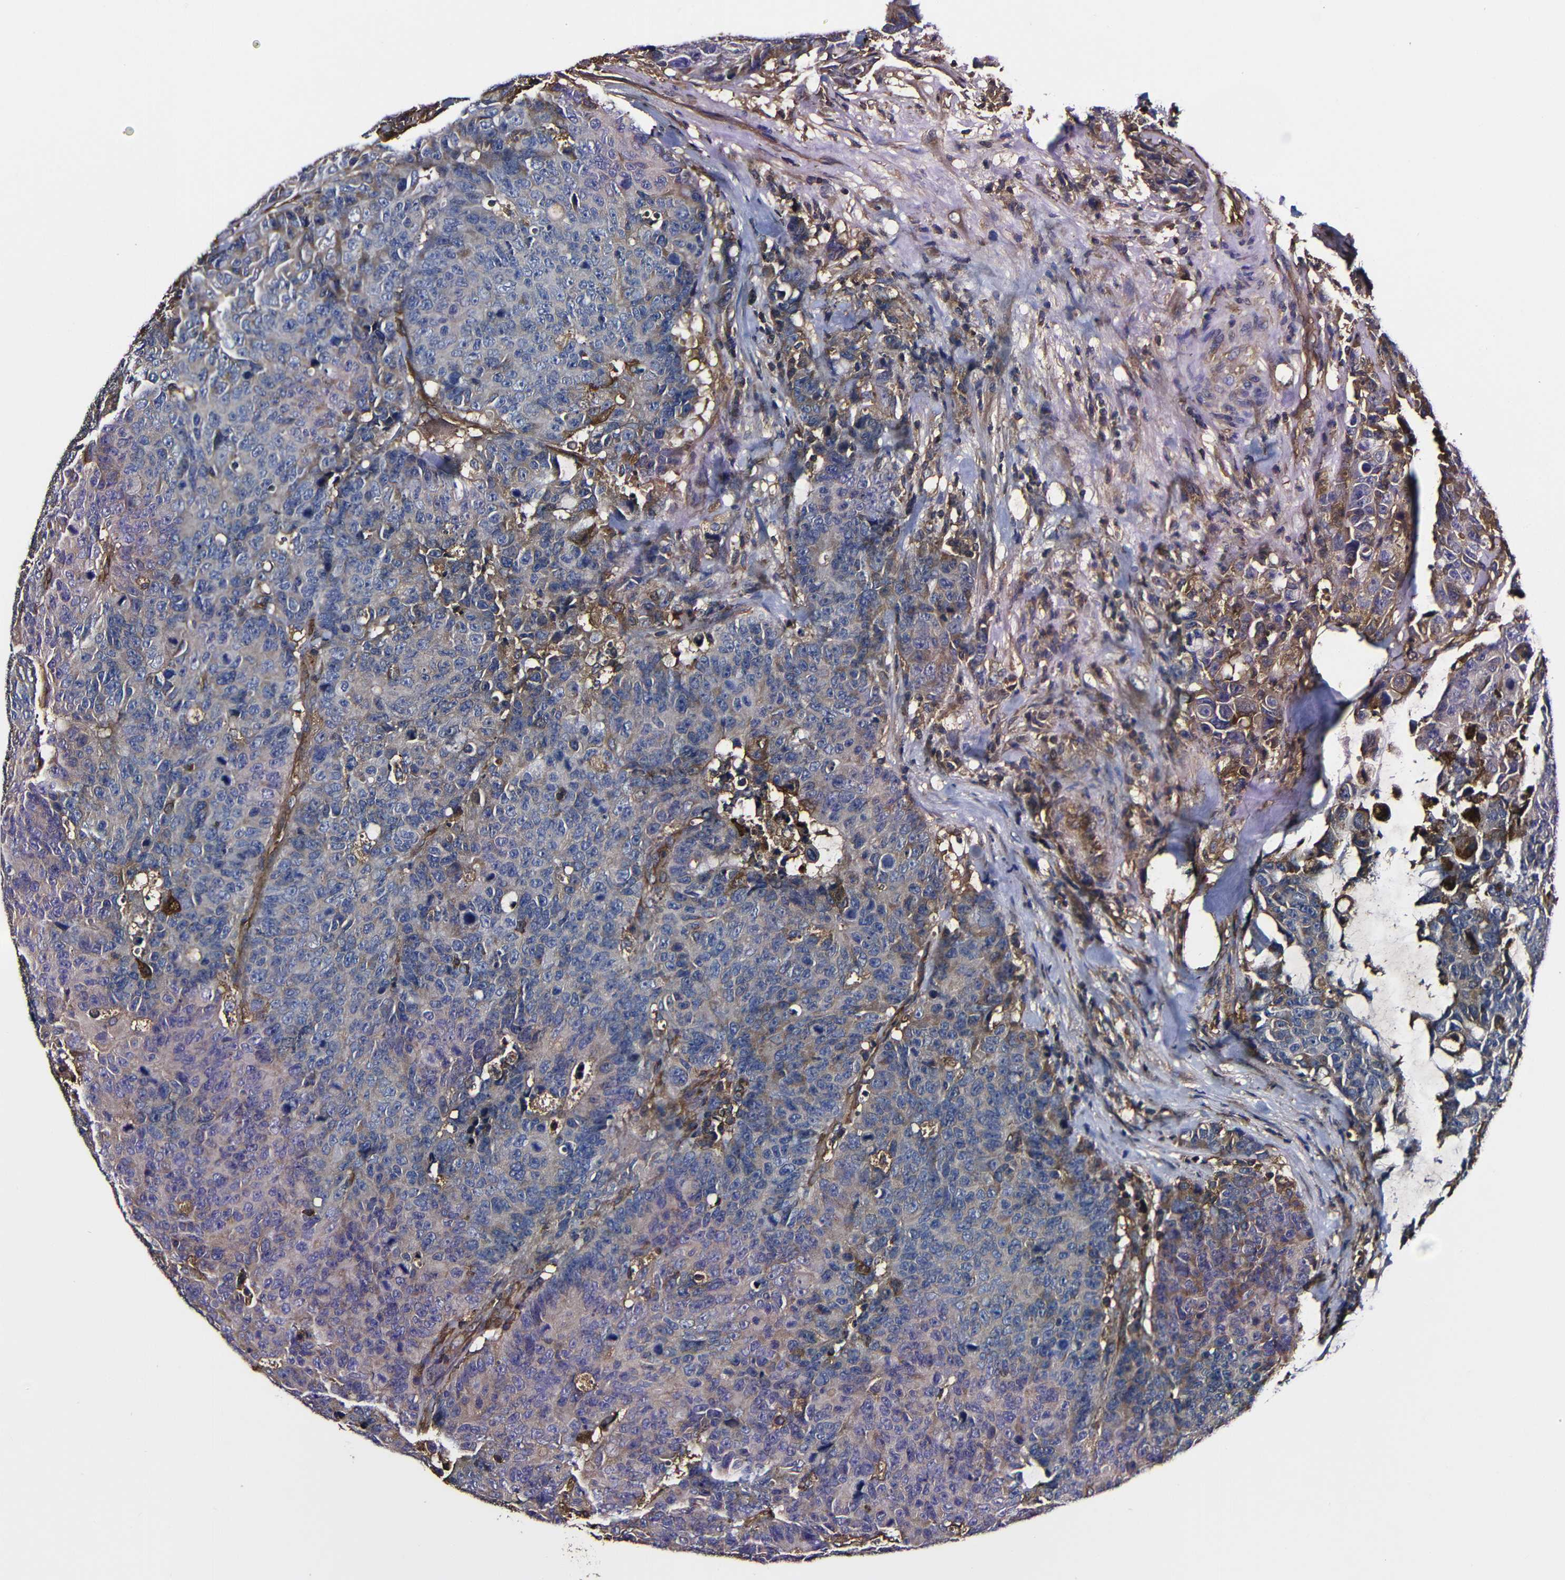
{"staining": {"intensity": "moderate", "quantity": "<25%", "location": "cytoplasmic/membranous"}, "tissue": "colorectal cancer", "cell_type": "Tumor cells", "image_type": "cancer", "snomed": [{"axis": "morphology", "description": "Adenocarcinoma, NOS"}, {"axis": "topography", "description": "Colon"}], "caption": "Colorectal cancer was stained to show a protein in brown. There is low levels of moderate cytoplasmic/membranous expression in approximately <25% of tumor cells.", "gene": "MSN", "patient": {"sex": "female", "age": 86}}